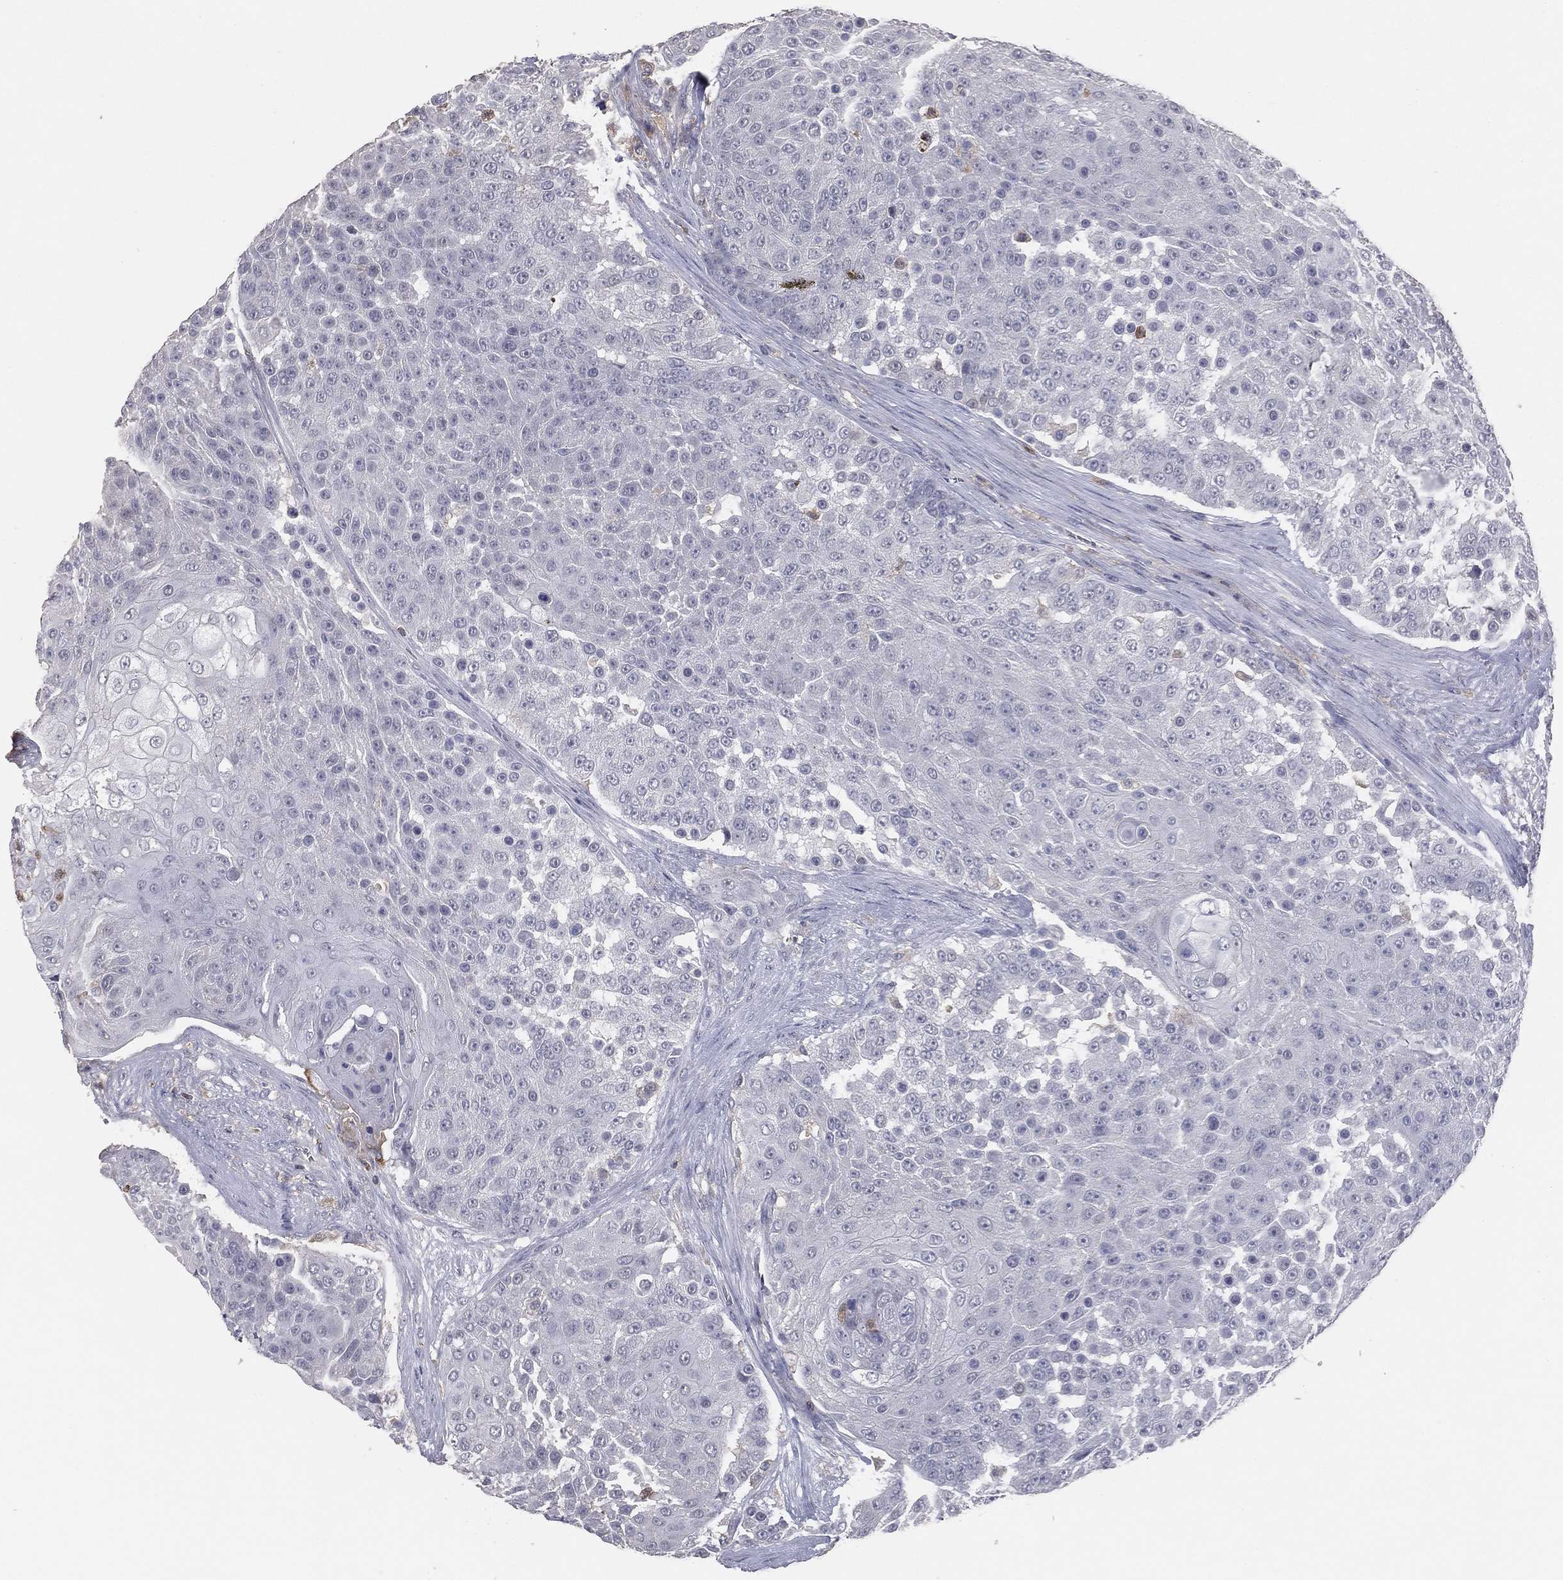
{"staining": {"intensity": "negative", "quantity": "none", "location": "none"}, "tissue": "urothelial cancer", "cell_type": "Tumor cells", "image_type": "cancer", "snomed": [{"axis": "morphology", "description": "Urothelial carcinoma, High grade"}, {"axis": "topography", "description": "Urinary bladder"}], "caption": "There is no significant positivity in tumor cells of urothelial cancer.", "gene": "PSTPIP1", "patient": {"sex": "female", "age": 63}}